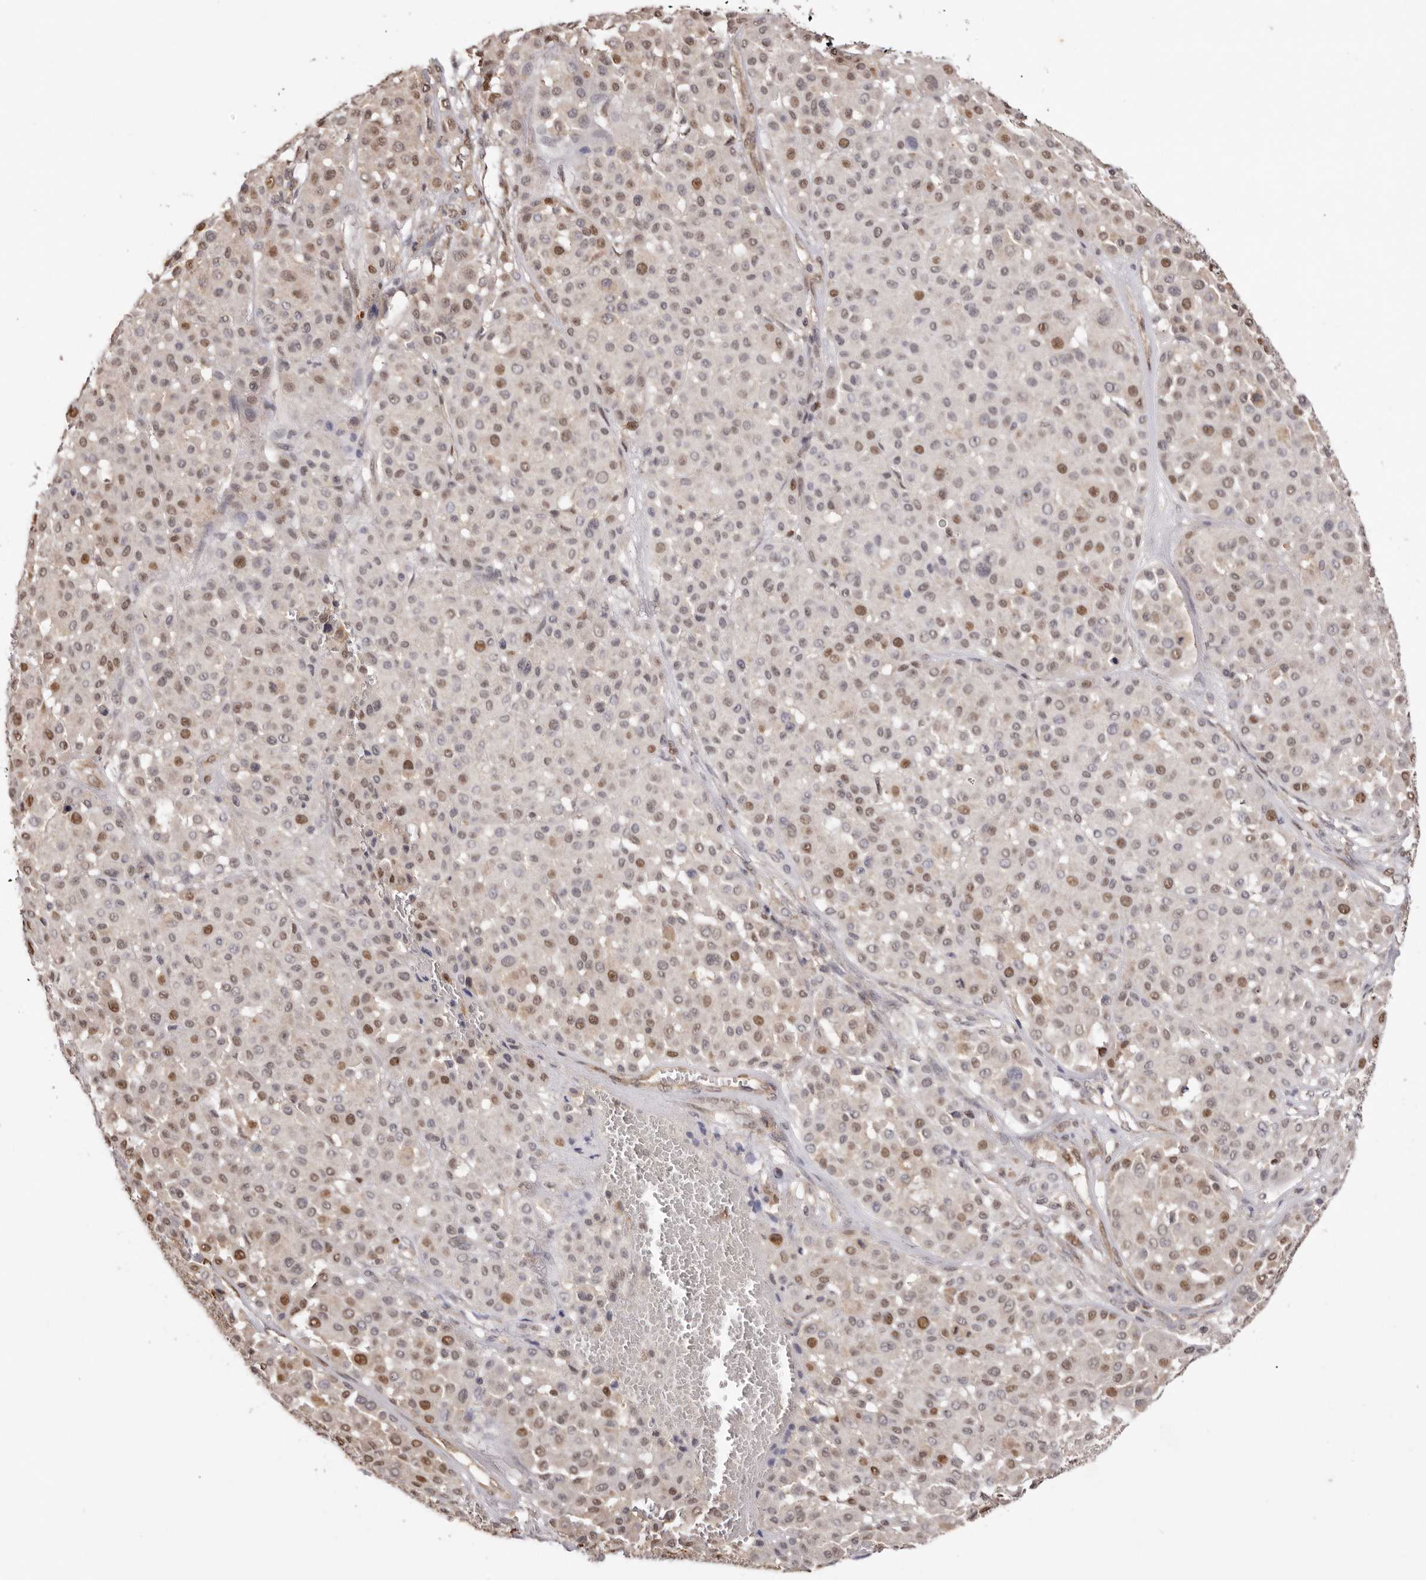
{"staining": {"intensity": "moderate", "quantity": "25%-75%", "location": "nuclear"}, "tissue": "melanoma", "cell_type": "Tumor cells", "image_type": "cancer", "snomed": [{"axis": "morphology", "description": "Malignant melanoma, Metastatic site"}, {"axis": "topography", "description": "Soft tissue"}], "caption": "Brown immunohistochemical staining in human melanoma demonstrates moderate nuclear positivity in about 25%-75% of tumor cells.", "gene": "NOTCH1", "patient": {"sex": "male", "age": 41}}